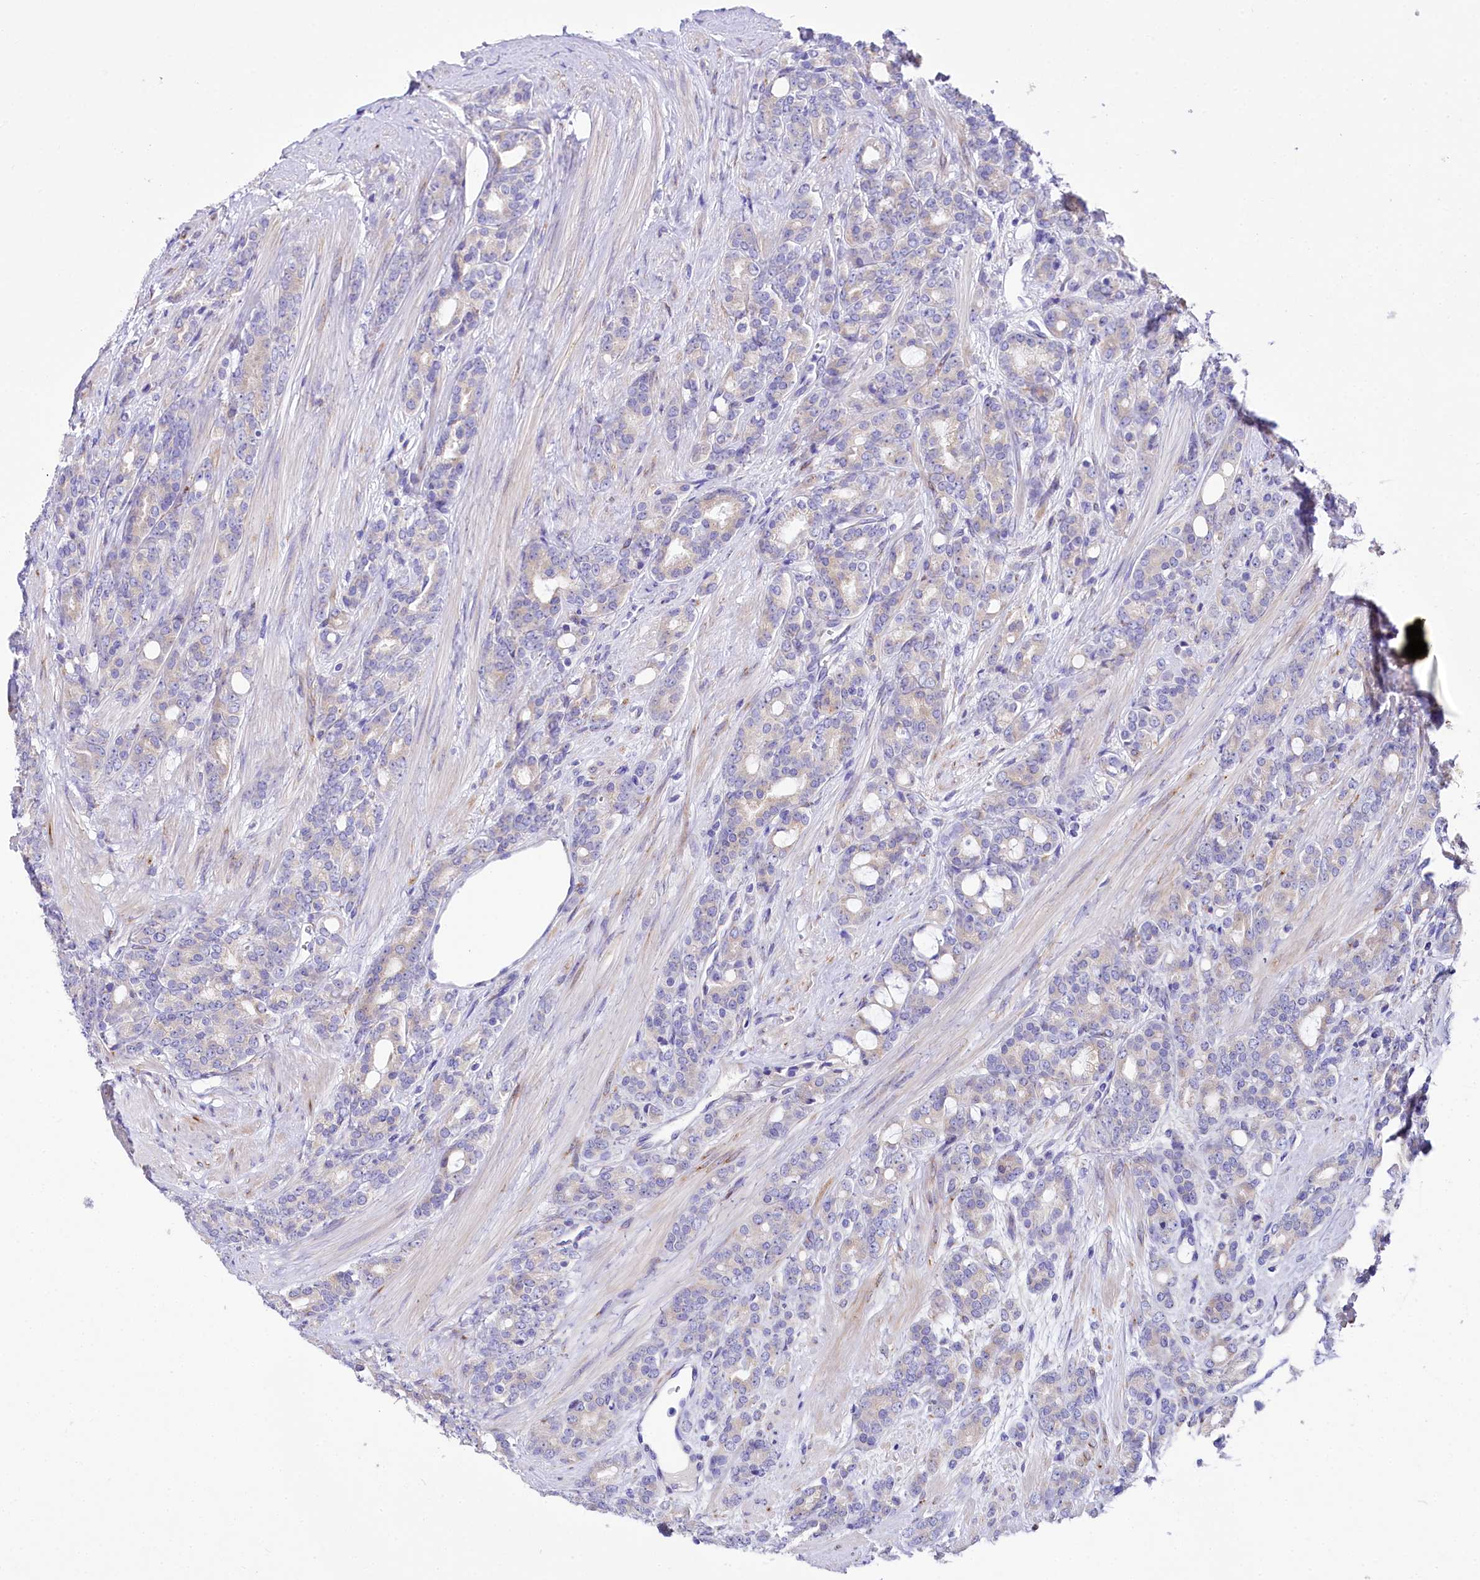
{"staining": {"intensity": "weak", "quantity": "<25%", "location": "cytoplasmic/membranous"}, "tissue": "prostate cancer", "cell_type": "Tumor cells", "image_type": "cancer", "snomed": [{"axis": "morphology", "description": "Adenocarcinoma, High grade"}, {"axis": "topography", "description": "Prostate"}], "caption": "Adenocarcinoma (high-grade) (prostate) was stained to show a protein in brown. There is no significant staining in tumor cells.", "gene": "A2ML1", "patient": {"sex": "male", "age": 62}}